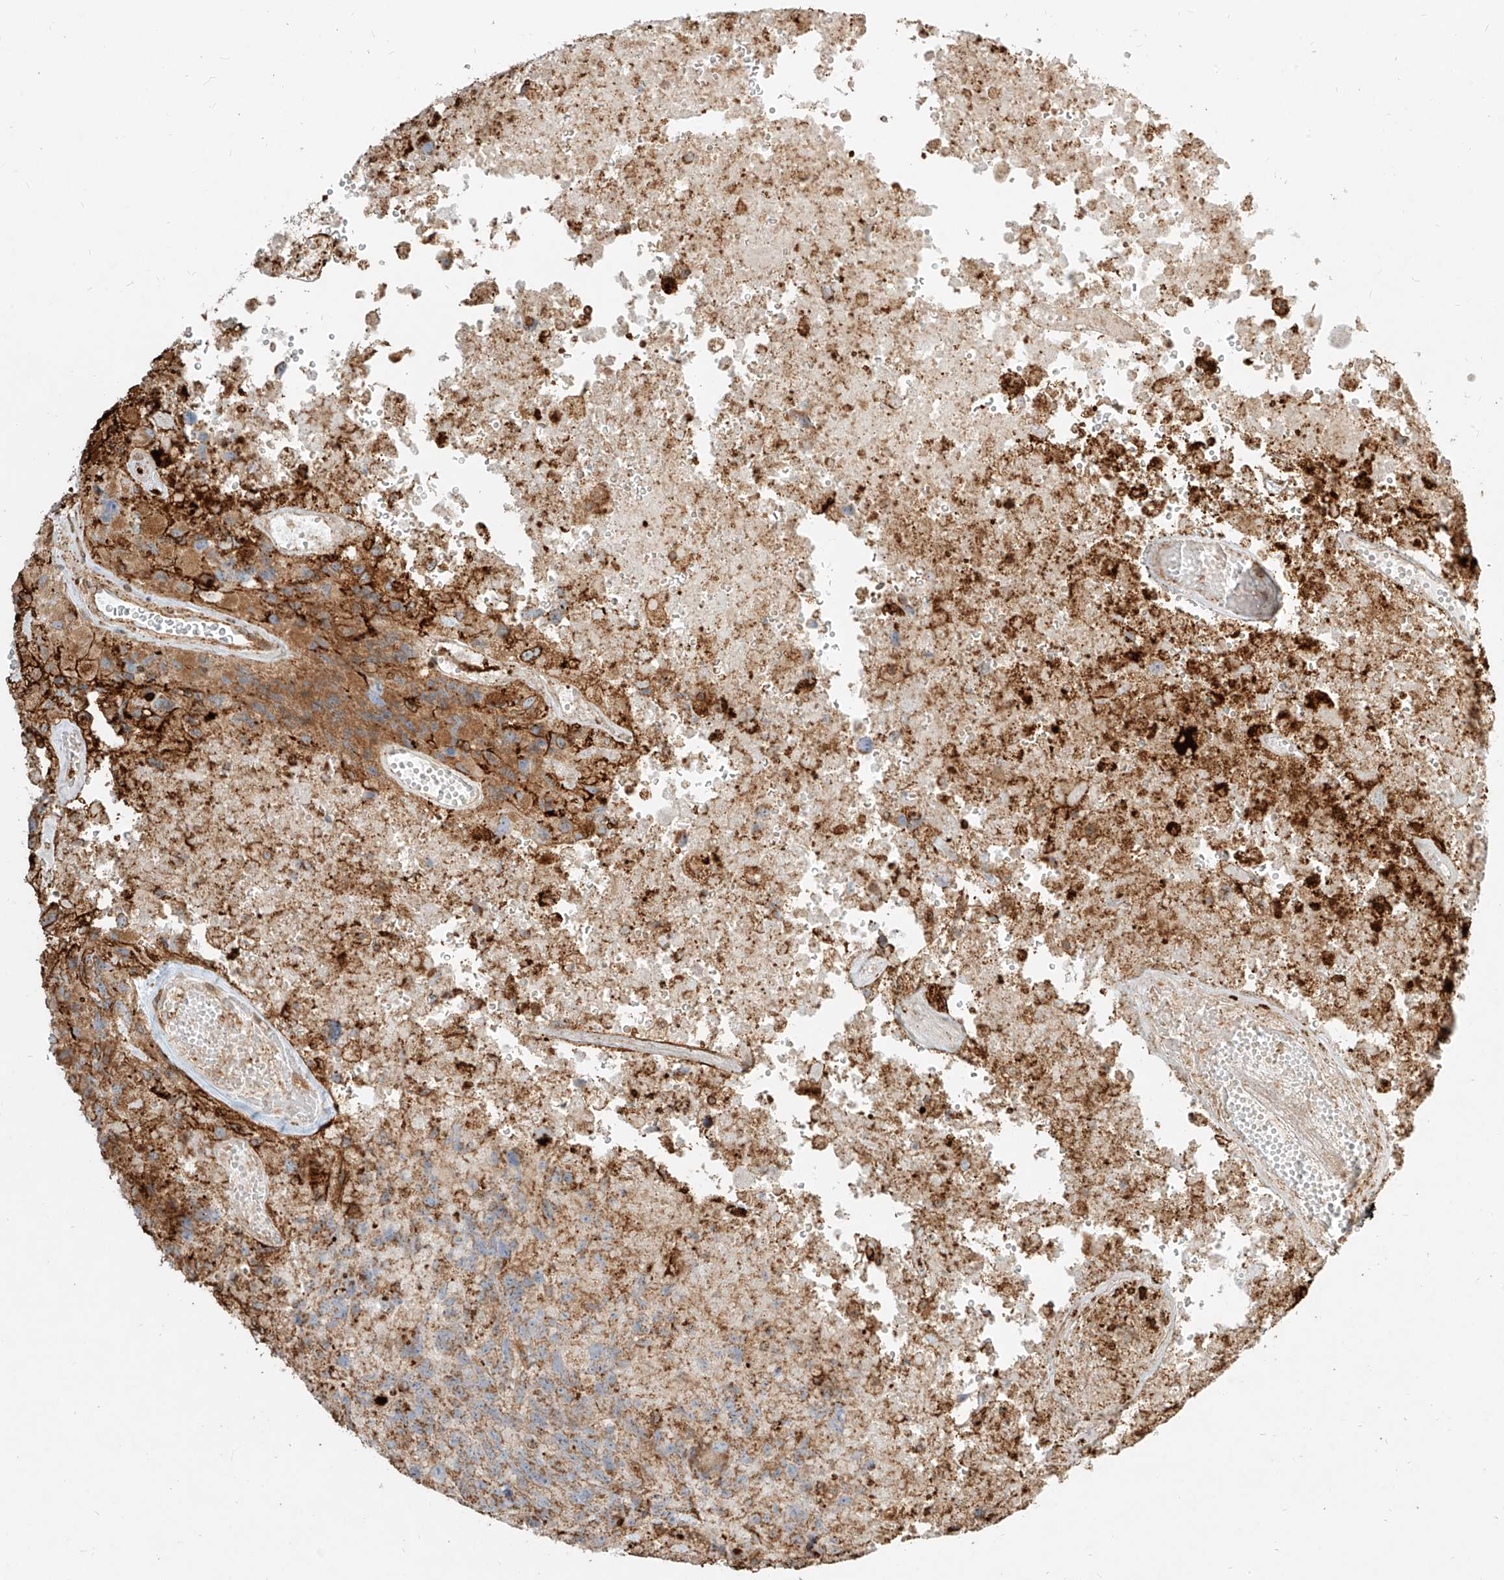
{"staining": {"intensity": "moderate", "quantity": "<25%", "location": "cytoplasmic/membranous"}, "tissue": "glioma", "cell_type": "Tumor cells", "image_type": "cancer", "snomed": [{"axis": "morphology", "description": "Glioma, malignant, High grade"}, {"axis": "topography", "description": "Brain"}], "caption": "Human malignant high-grade glioma stained with a brown dye shows moderate cytoplasmic/membranous positive expression in about <25% of tumor cells.", "gene": "MTX2", "patient": {"sex": "male", "age": 69}}